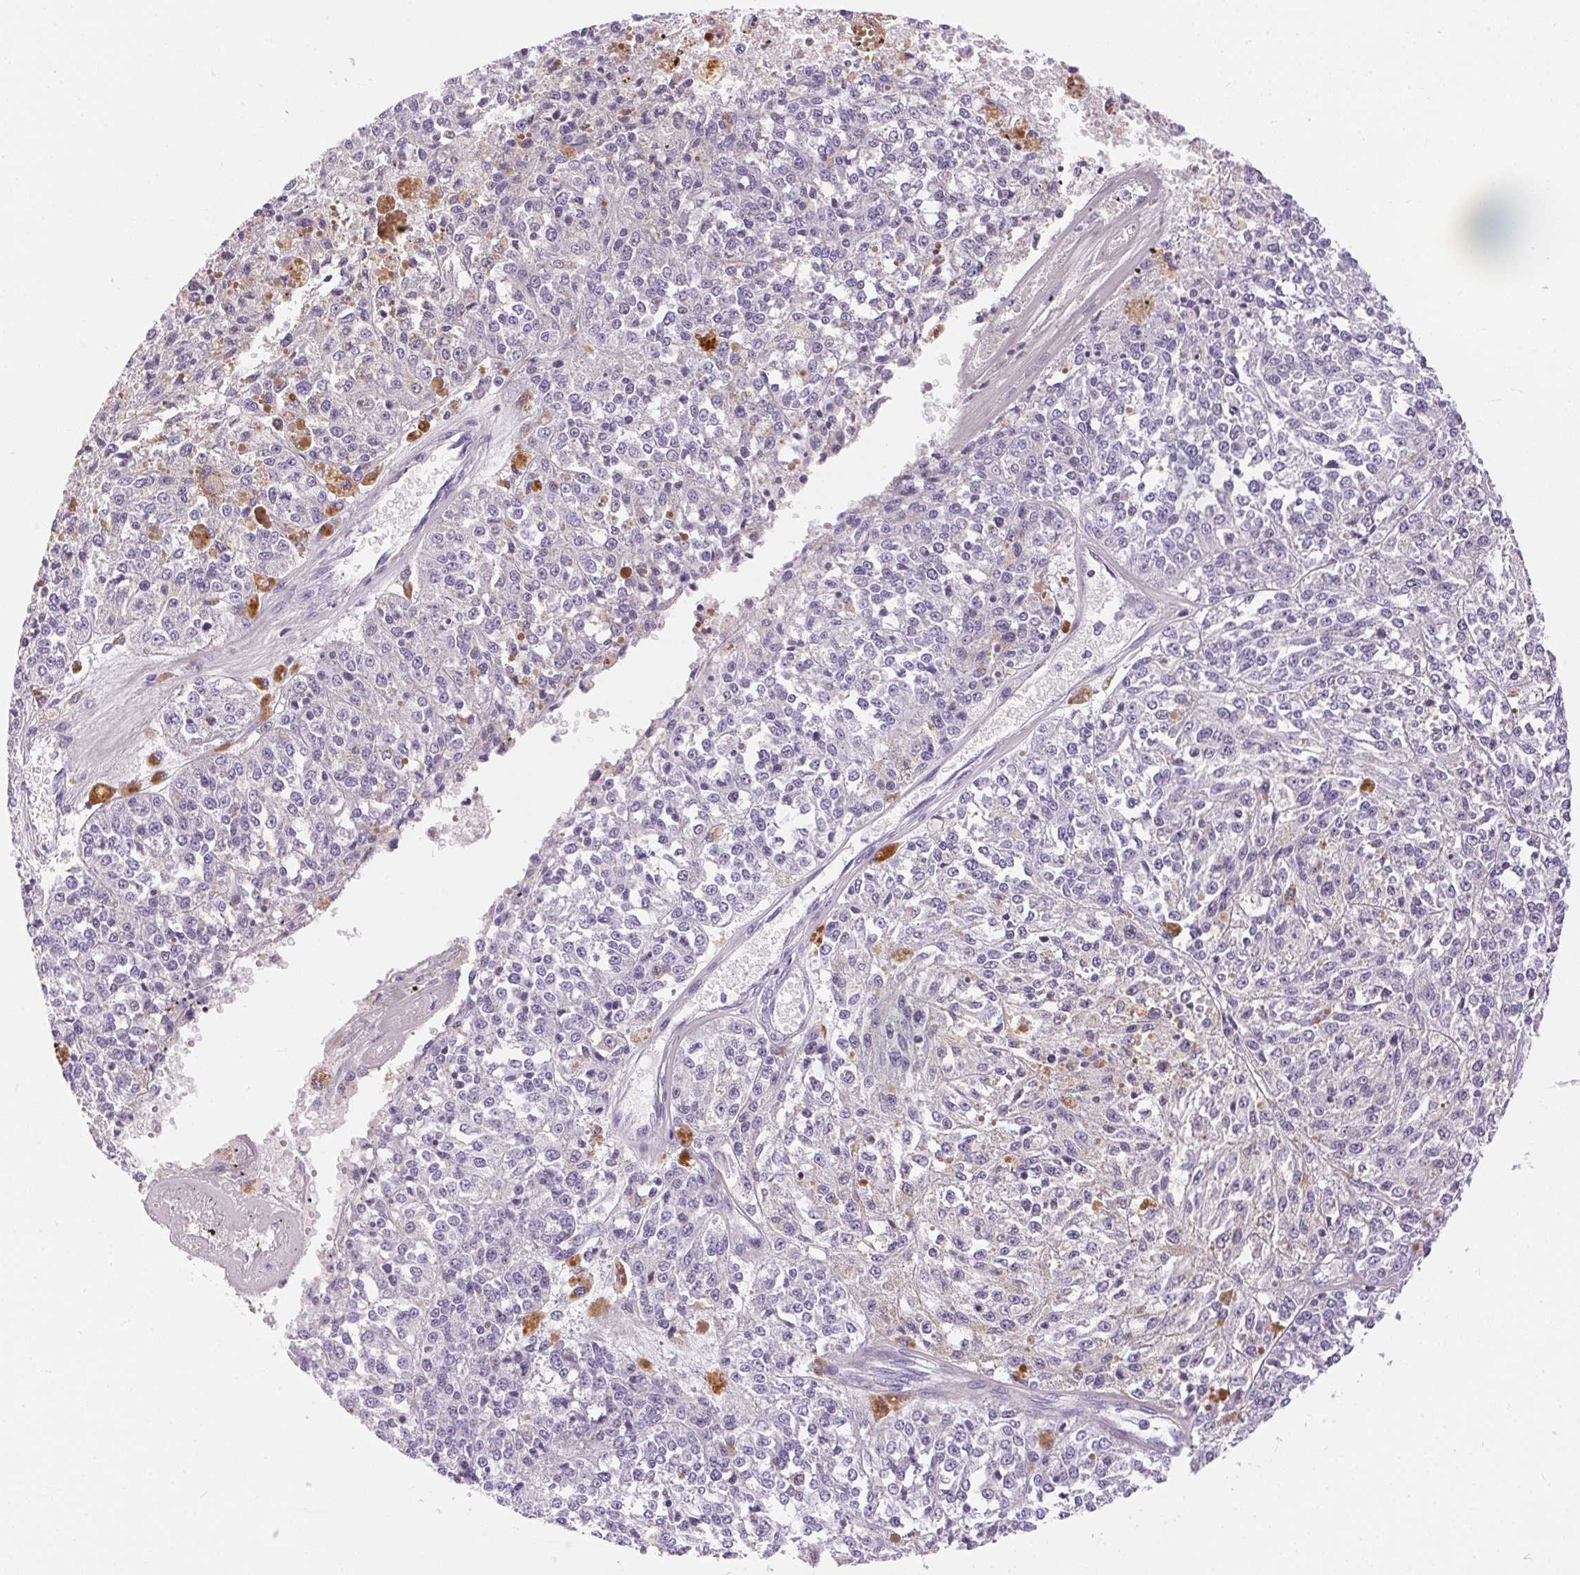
{"staining": {"intensity": "negative", "quantity": "none", "location": "none"}, "tissue": "melanoma", "cell_type": "Tumor cells", "image_type": "cancer", "snomed": [{"axis": "morphology", "description": "Malignant melanoma, Metastatic site"}, {"axis": "topography", "description": "Lymph node"}], "caption": "Immunohistochemistry histopathology image of melanoma stained for a protein (brown), which demonstrates no staining in tumor cells. The staining is performed using DAB (3,3'-diaminobenzidine) brown chromogen with nuclei counter-stained in using hematoxylin.", "gene": "PNLIPRP3", "patient": {"sex": "female", "age": 64}}